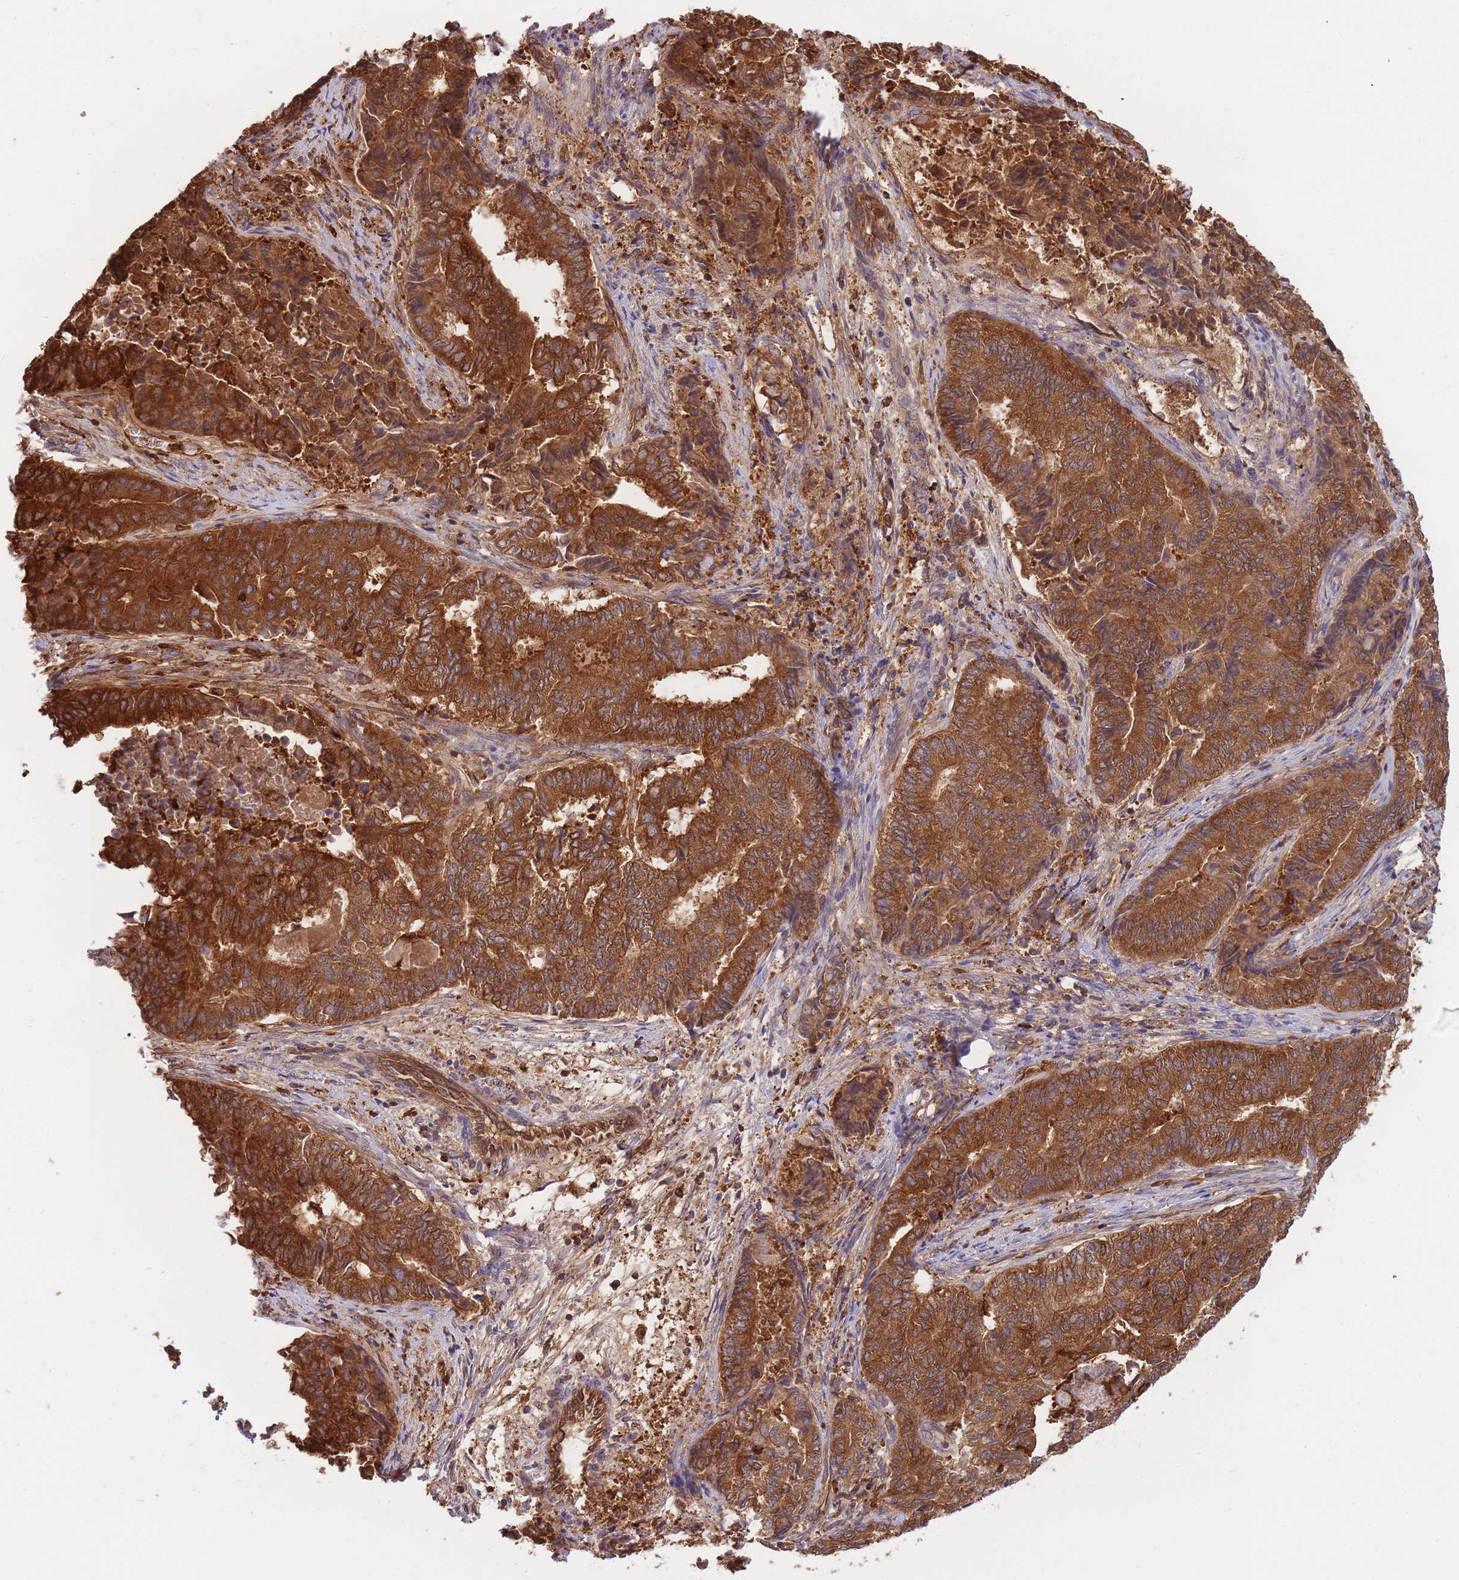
{"staining": {"intensity": "strong", "quantity": ">75%", "location": "cytoplasmic/membranous"}, "tissue": "endometrial cancer", "cell_type": "Tumor cells", "image_type": "cancer", "snomed": [{"axis": "morphology", "description": "Adenocarcinoma, NOS"}, {"axis": "topography", "description": "Endometrium"}], "caption": "Endometrial cancer stained for a protein (brown) displays strong cytoplasmic/membranous positive expression in about >75% of tumor cells.", "gene": "SLC4A9", "patient": {"sex": "female", "age": 80}}